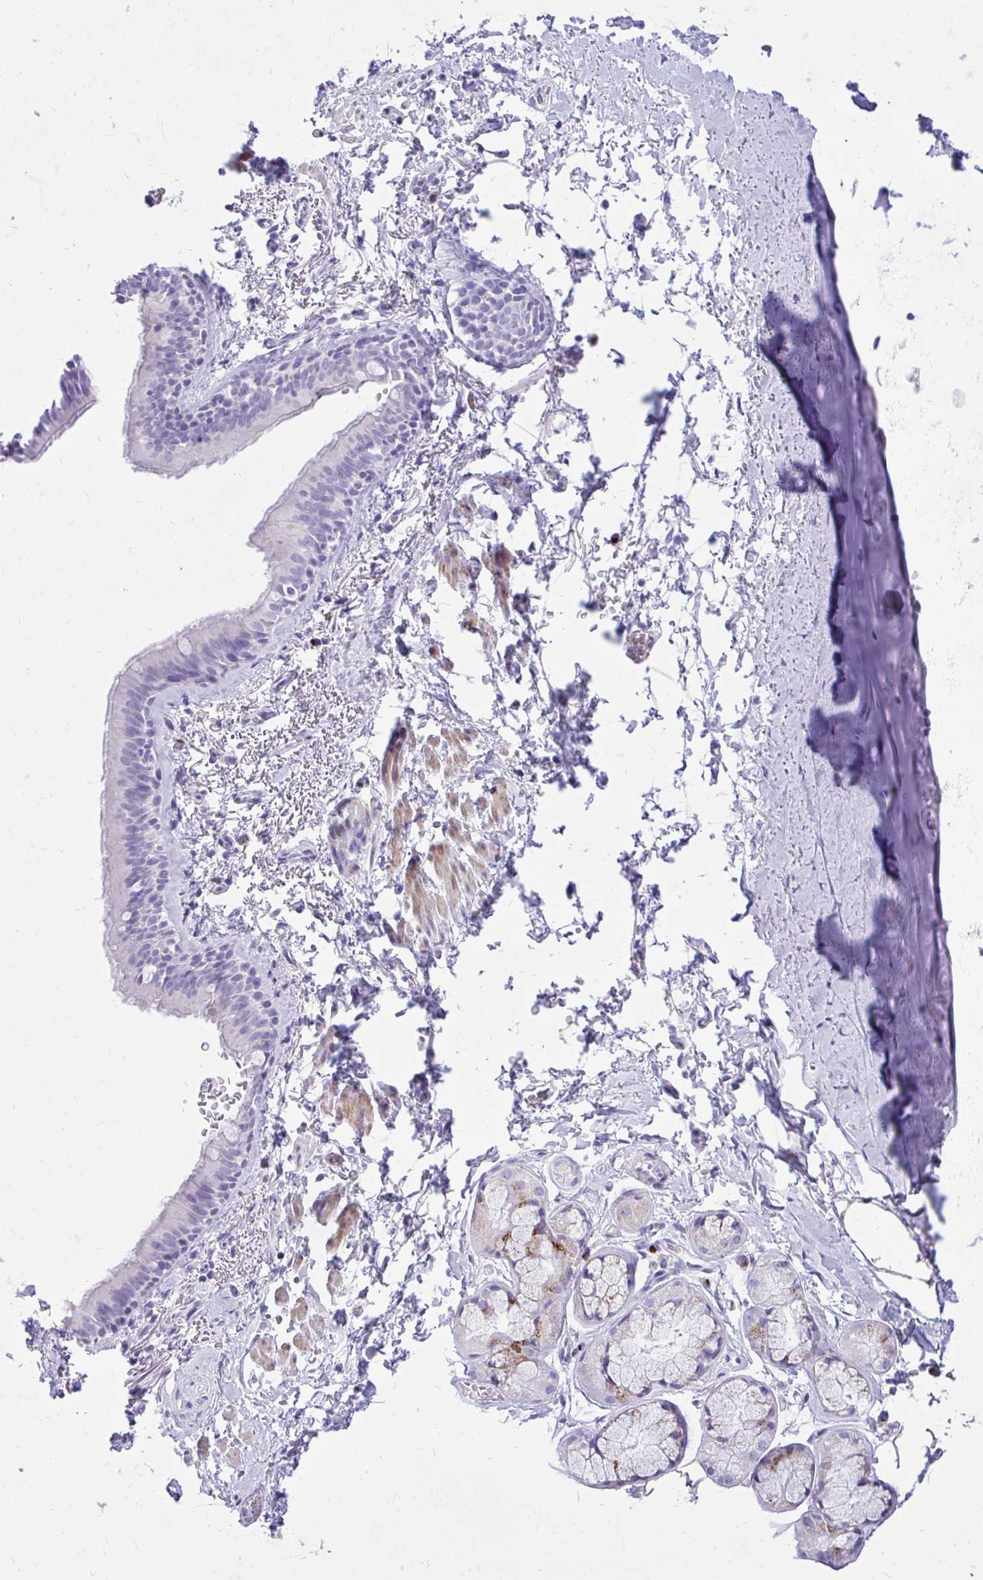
{"staining": {"intensity": "negative", "quantity": "none", "location": "none"}, "tissue": "soft tissue", "cell_type": "Chondrocytes", "image_type": "normal", "snomed": [{"axis": "morphology", "description": "Normal tissue, NOS"}, {"axis": "topography", "description": "Cartilage tissue"}, {"axis": "topography", "description": "Bronchus"}, {"axis": "topography", "description": "Peripheral nerve tissue"}], "caption": "This is an IHC image of normal soft tissue. There is no staining in chondrocytes.", "gene": "ANKDD1B", "patient": {"sex": "male", "age": 67}}